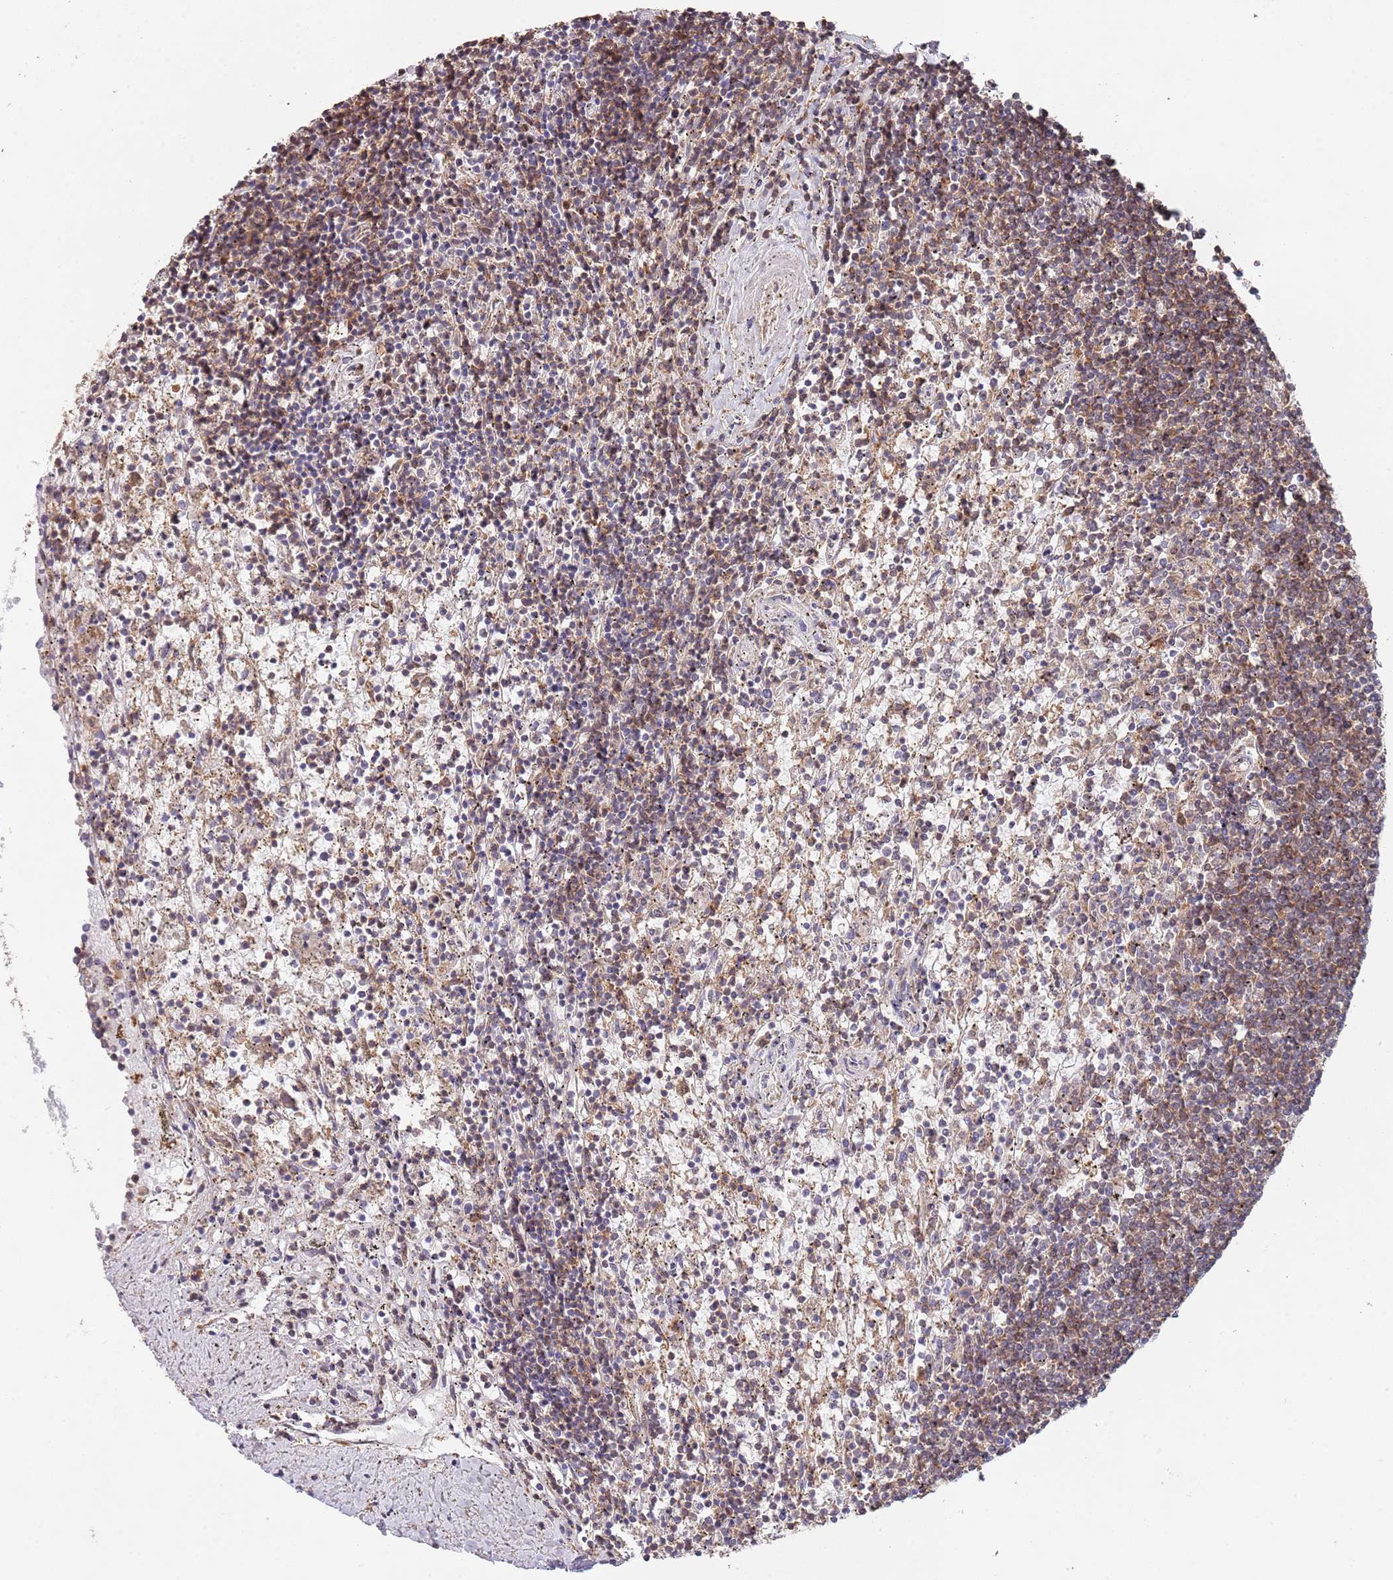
{"staining": {"intensity": "weak", "quantity": "25%-75%", "location": "cytoplasmic/membranous"}, "tissue": "lymphoma", "cell_type": "Tumor cells", "image_type": "cancer", "snomed": [{"axis": "morphology", "description": "Malignant lymphoma, non-Hodgkin's type, Low grade"}, {"axis": "topography", "description": "Spleen"}], "caption": "Tumor cells display low levels of weak cytoplasmic/membranous staining in approximately 25%-75% of cells in human low-grade malignant lymphoma, non-Hodgkin's type.", "gene": "RNF19B", "patient": {"sex": "male", "age": 76}}